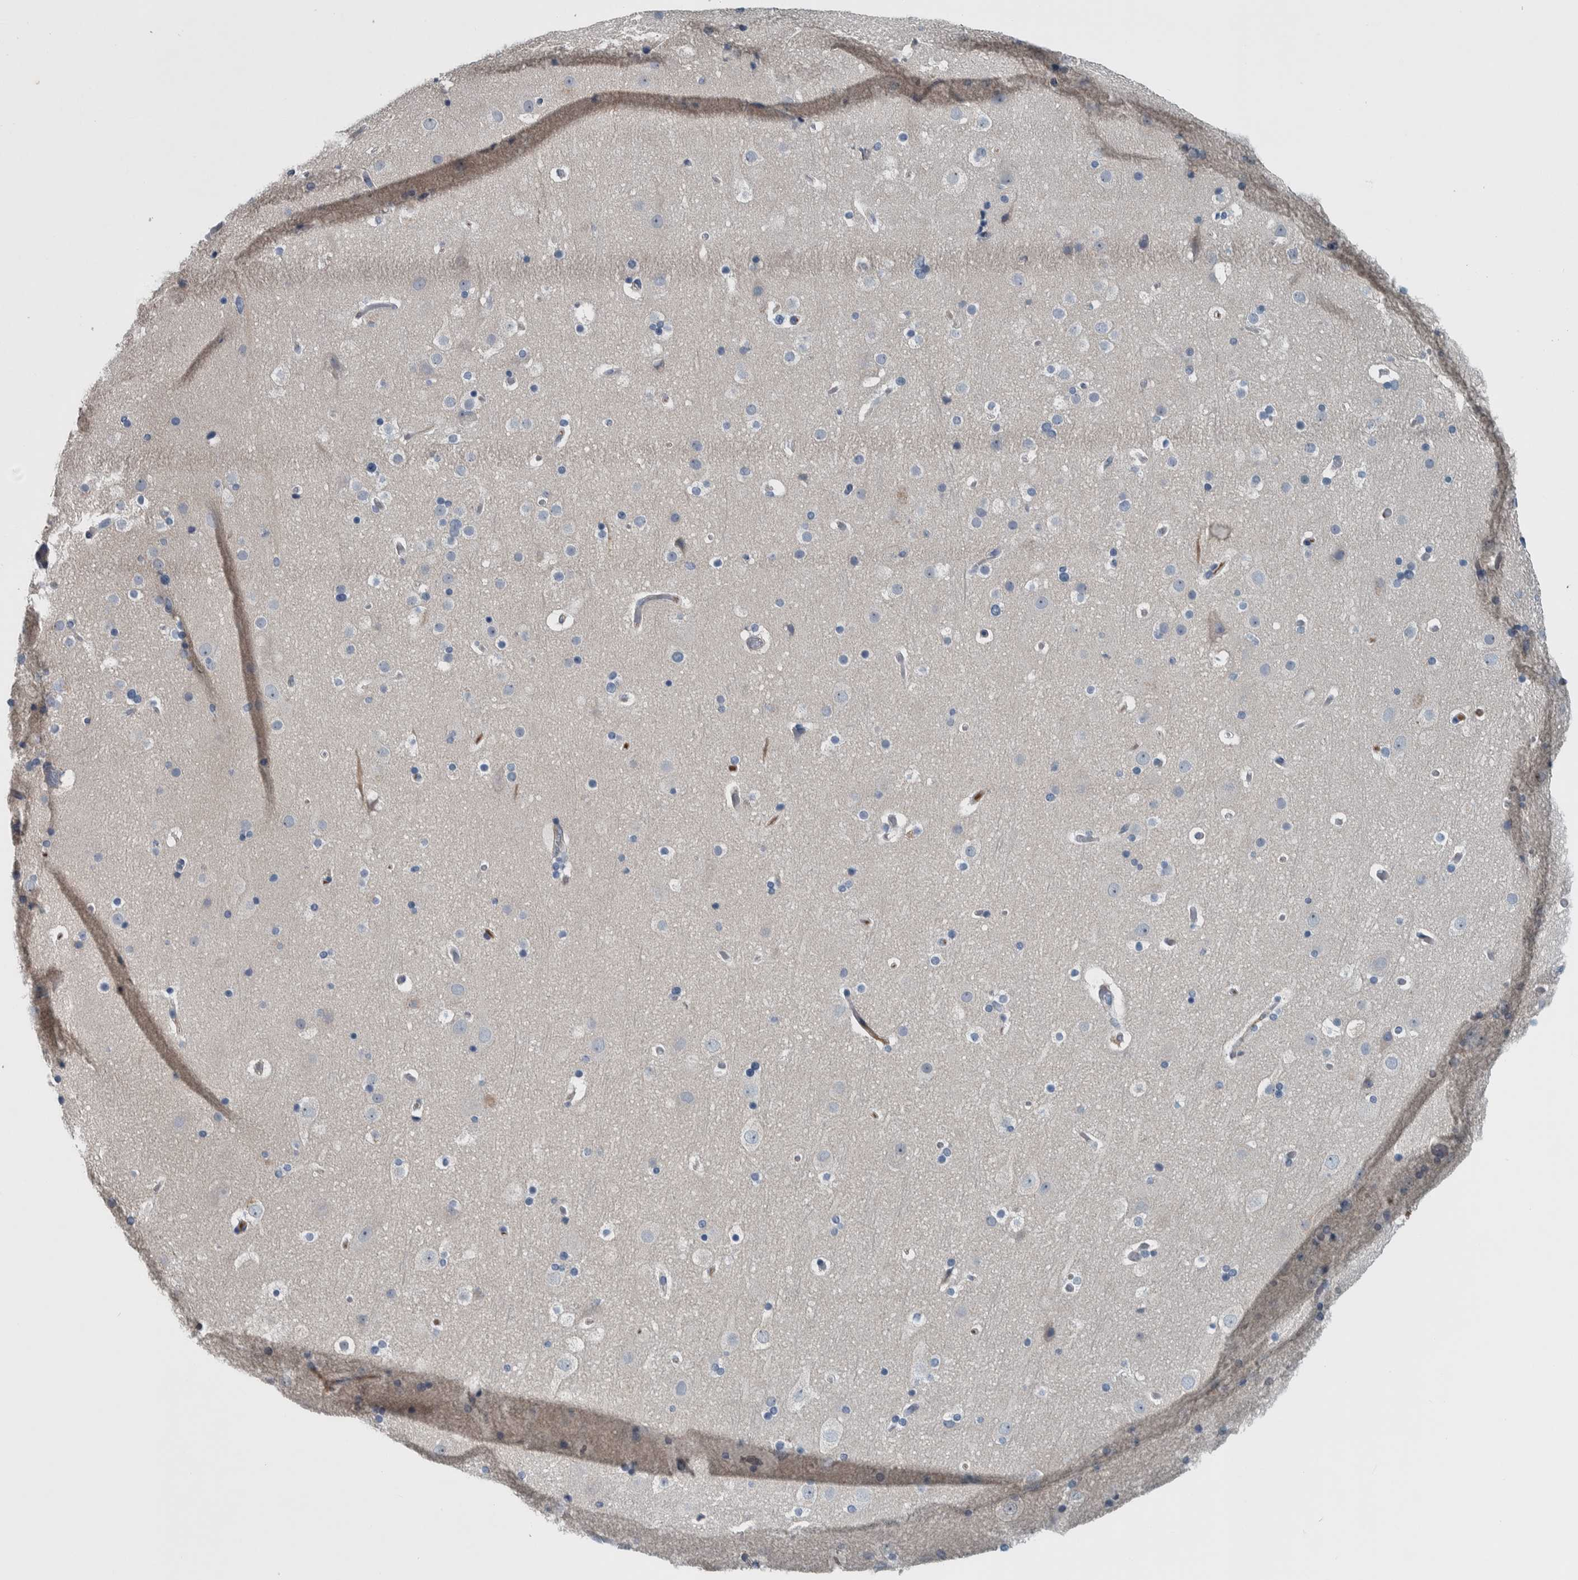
{"staining": {"intensity": "negative", "quantity": "none", "location": "none"}, "tissue": "cerebral cortex", "cell_type": "Endothelial cells", "image_type": "normal", "snomed": [{"axis": "morphology", "description": "Normal tissue, NOS"}, {"axis": "topography", "description": "Cerebral cortex"}], "caption": "This image is of normal cerebral cortex stained with immunohistochemistry to label a protein in brown with the nuclei are counter-stained blue. There is no staining in endothelial cells.", "gene": "SERPINC1", "patient": {"sex": "male", "age": 57}}